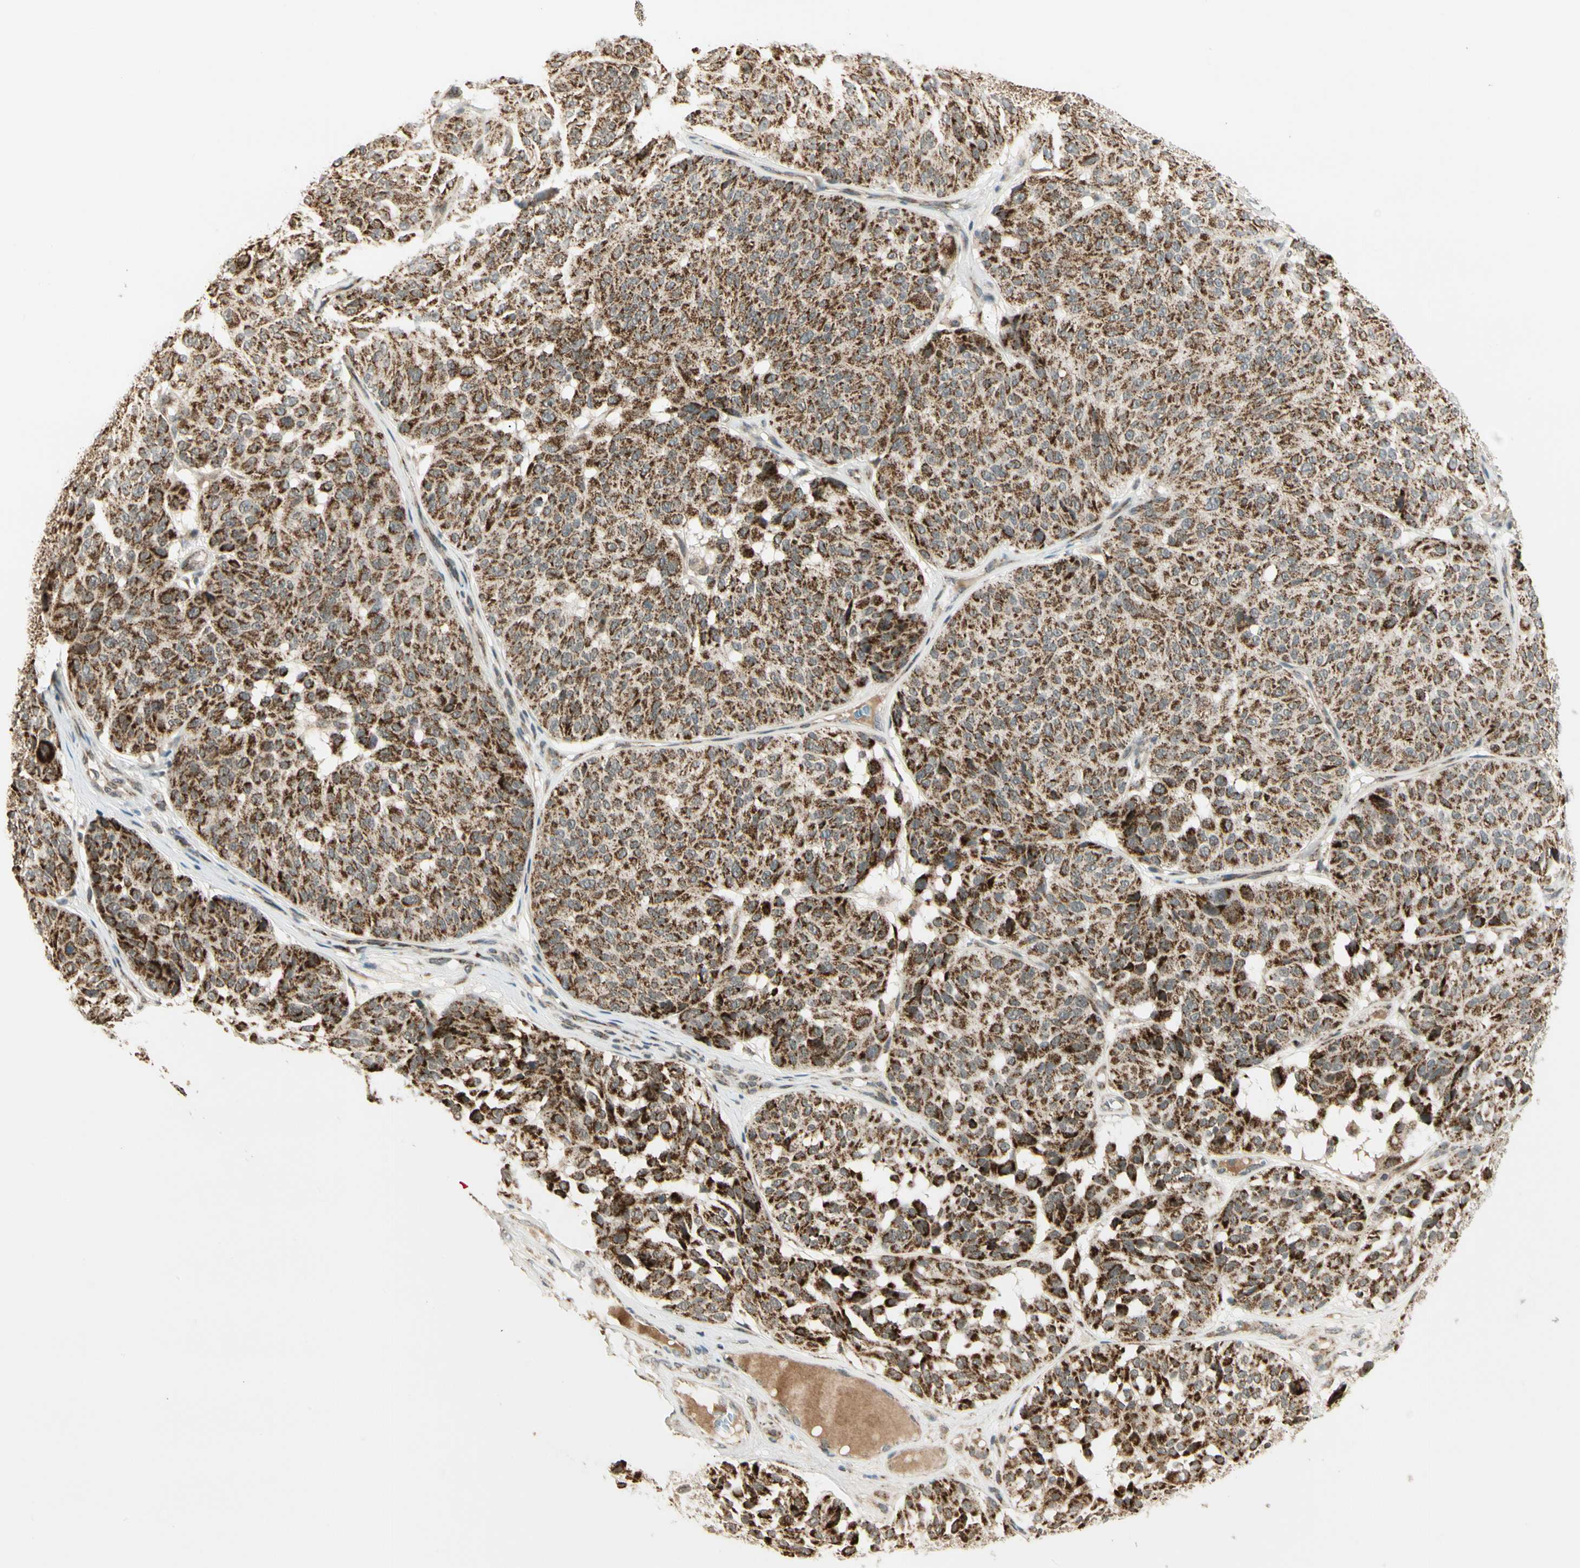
{"staining": {"intensity": "strong", "quantity": ">75%", "location": "cytoplasmic/membranous"}, "tissue": "melanoma", "cell_type": "Tumor cells", "image_type": "cancer", "snomed": [{"axis": "morphology", "description": "Malignant melanoma, NOS"}, {"axis": "topography", "description": "Skin"}], "caption": "Protein staining demonstrates strong cytoplasmic/membranous staining in about >75% of tumor cells in malignant melanoma. (DAB IHC with brightfield microscopy, high magnification).", "gene": "KHDC4", "patient": {"sex": "female", "age": 46}}